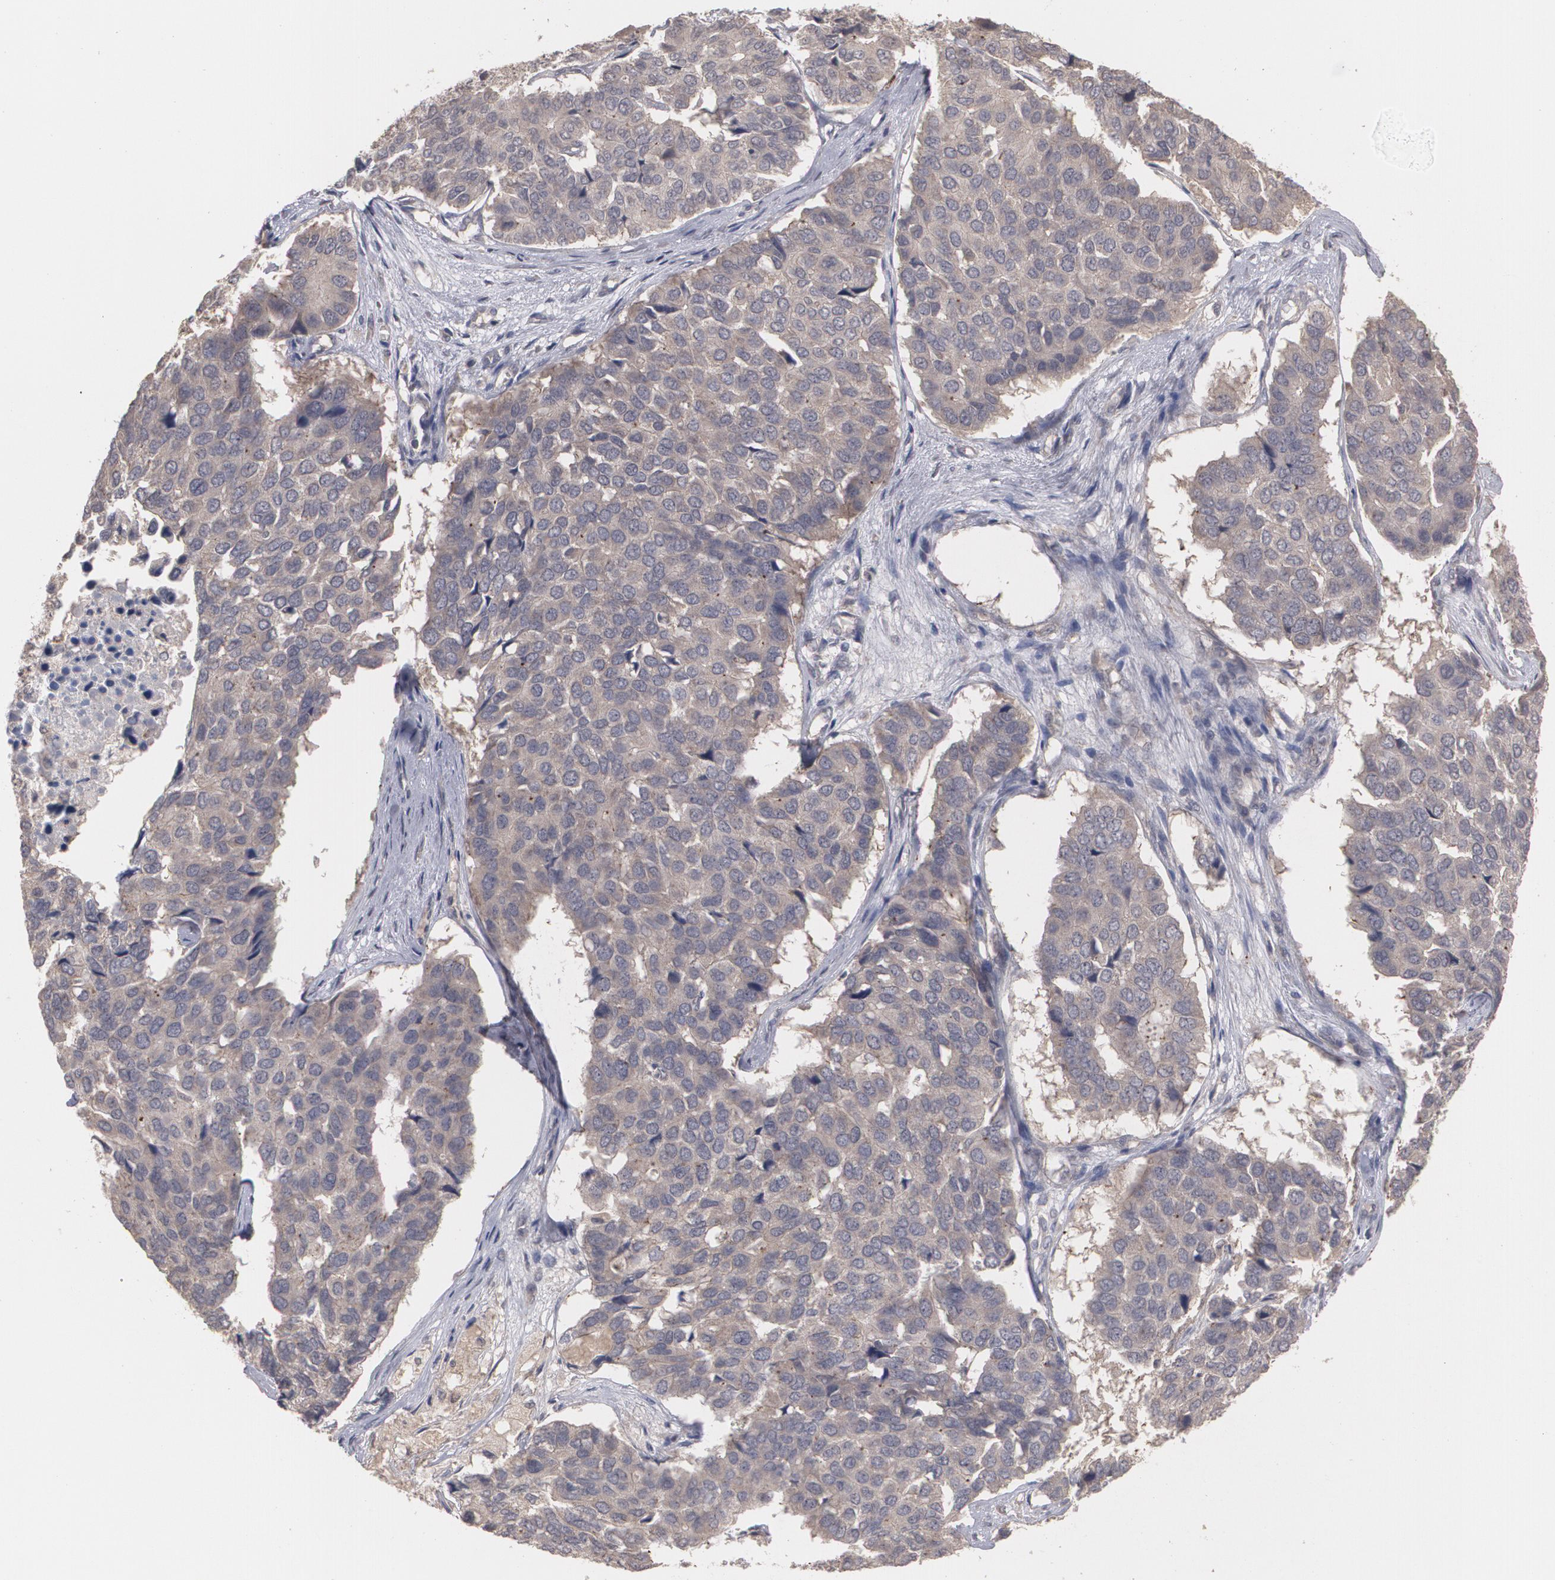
{"staining": {"intensity": "weak", "quantity": ">75%", "location": "cytoplasmic/membranous"}, "tissue": "pancreatic cancer", "cell_type": "Tumor cells", "image_type": "cancer", "snomed": [{"axis": "morphology", "description": "Adenocarcinoma, NOS"}, {"axis": "topography", "description": "Pancreas"}], "caption": "The histopathology image displays immunohistochemical staining of pancreatic cancer (adenocarcinoma). There is weak cytoplasmic/membranous expression is seen in about >75% of tumor cells.", "gene": "ARF6", "patient": {"sex": "male", "age": 50}}